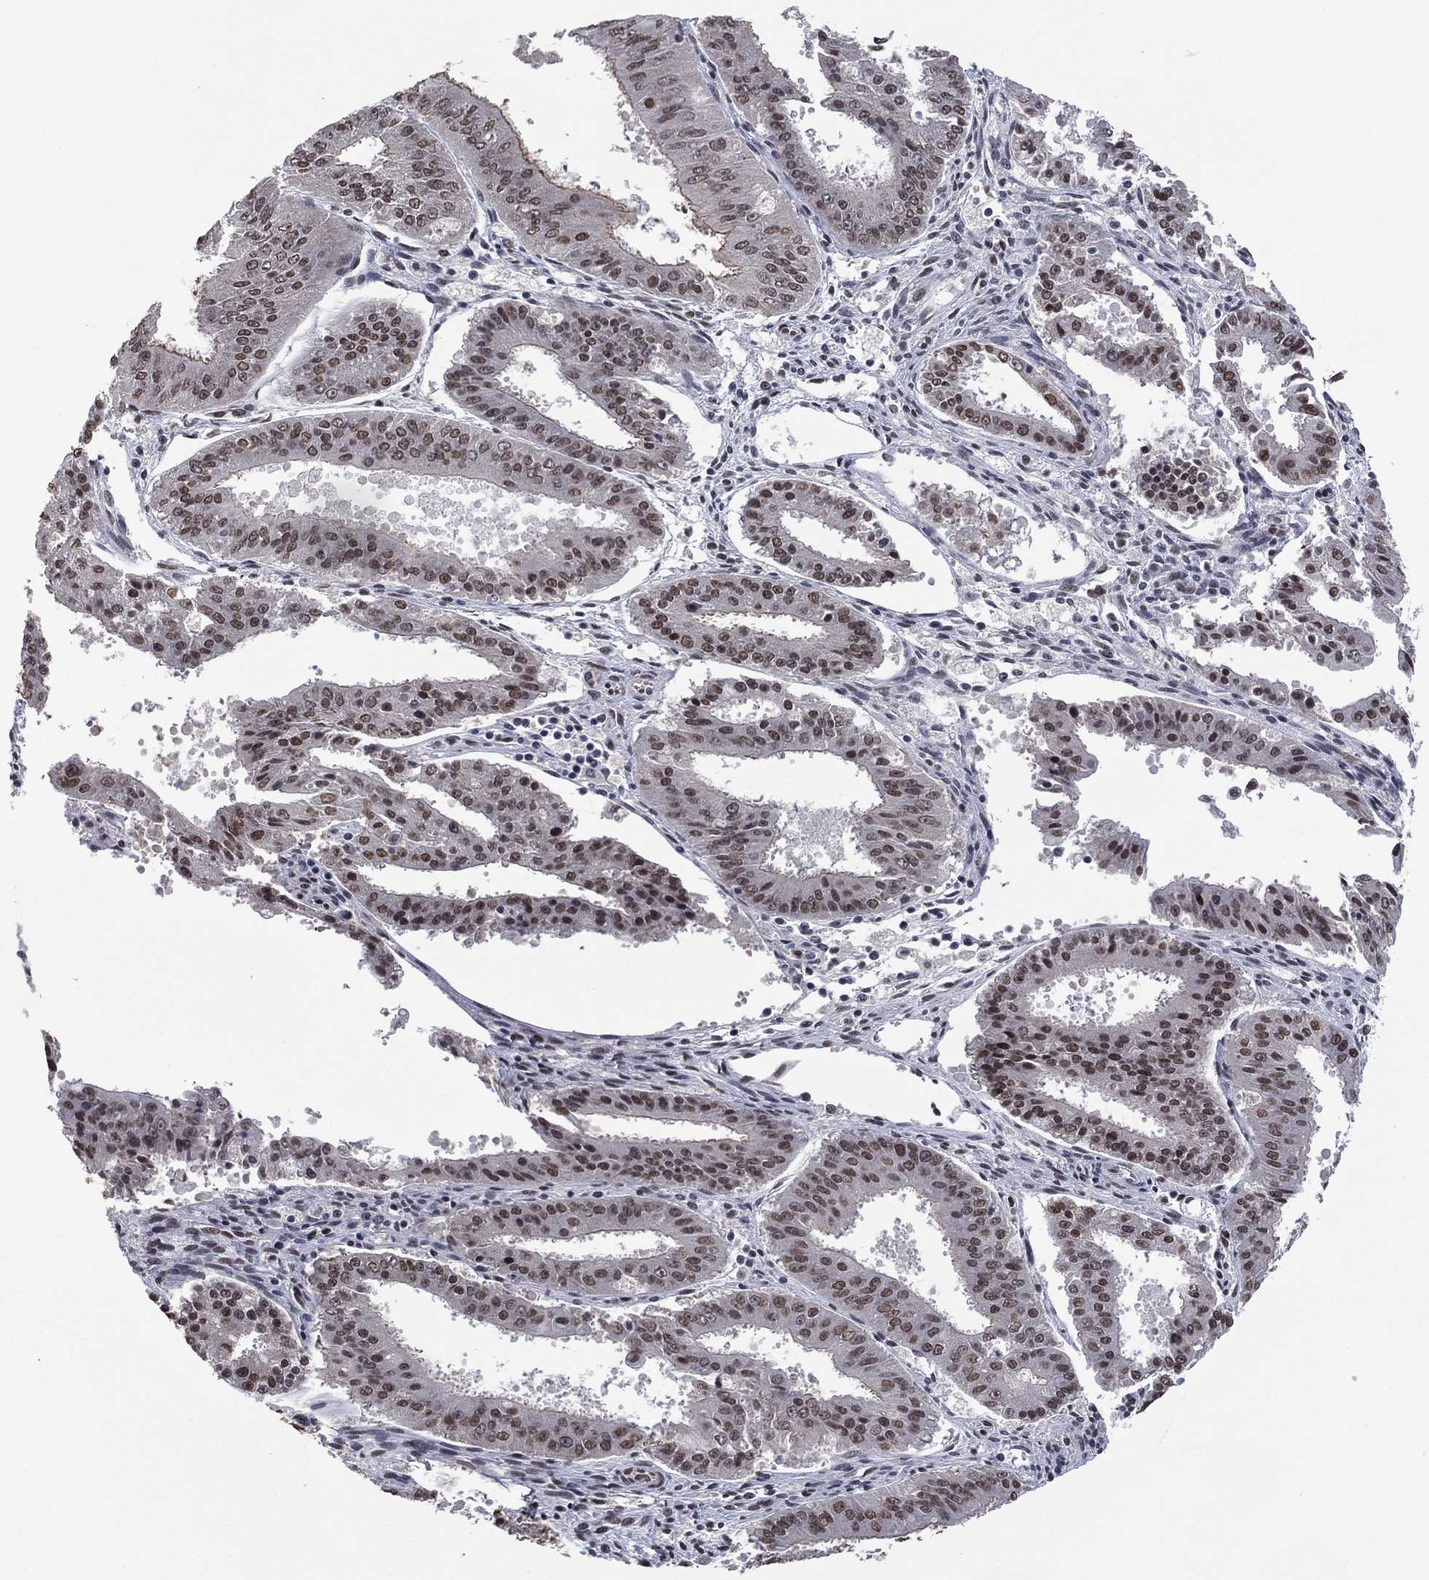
{"staining": {"intensity": "moderate", "quantity": ">75%", "location": "nuclear"}, "tissue": "ovarian cancer", "cell_type": "Tumor cells", "image_type": "cancer", "snomed": [{"axis": "morphology", "description": "Carcinoma, endometroid"}, {"axis": "topography", "description": "Ovary"}], "caption": "Immunohistochemical staining of human ovarian cancer (endometroid carcinoma) displays moderate nuclear protein positivity in approximately >75% of tumor cells. The protein of interest is shown in brown color, while the nuclei are stained blue.", "gene": "EHMT1", "patient": {"sex": "female", "age": 42}}